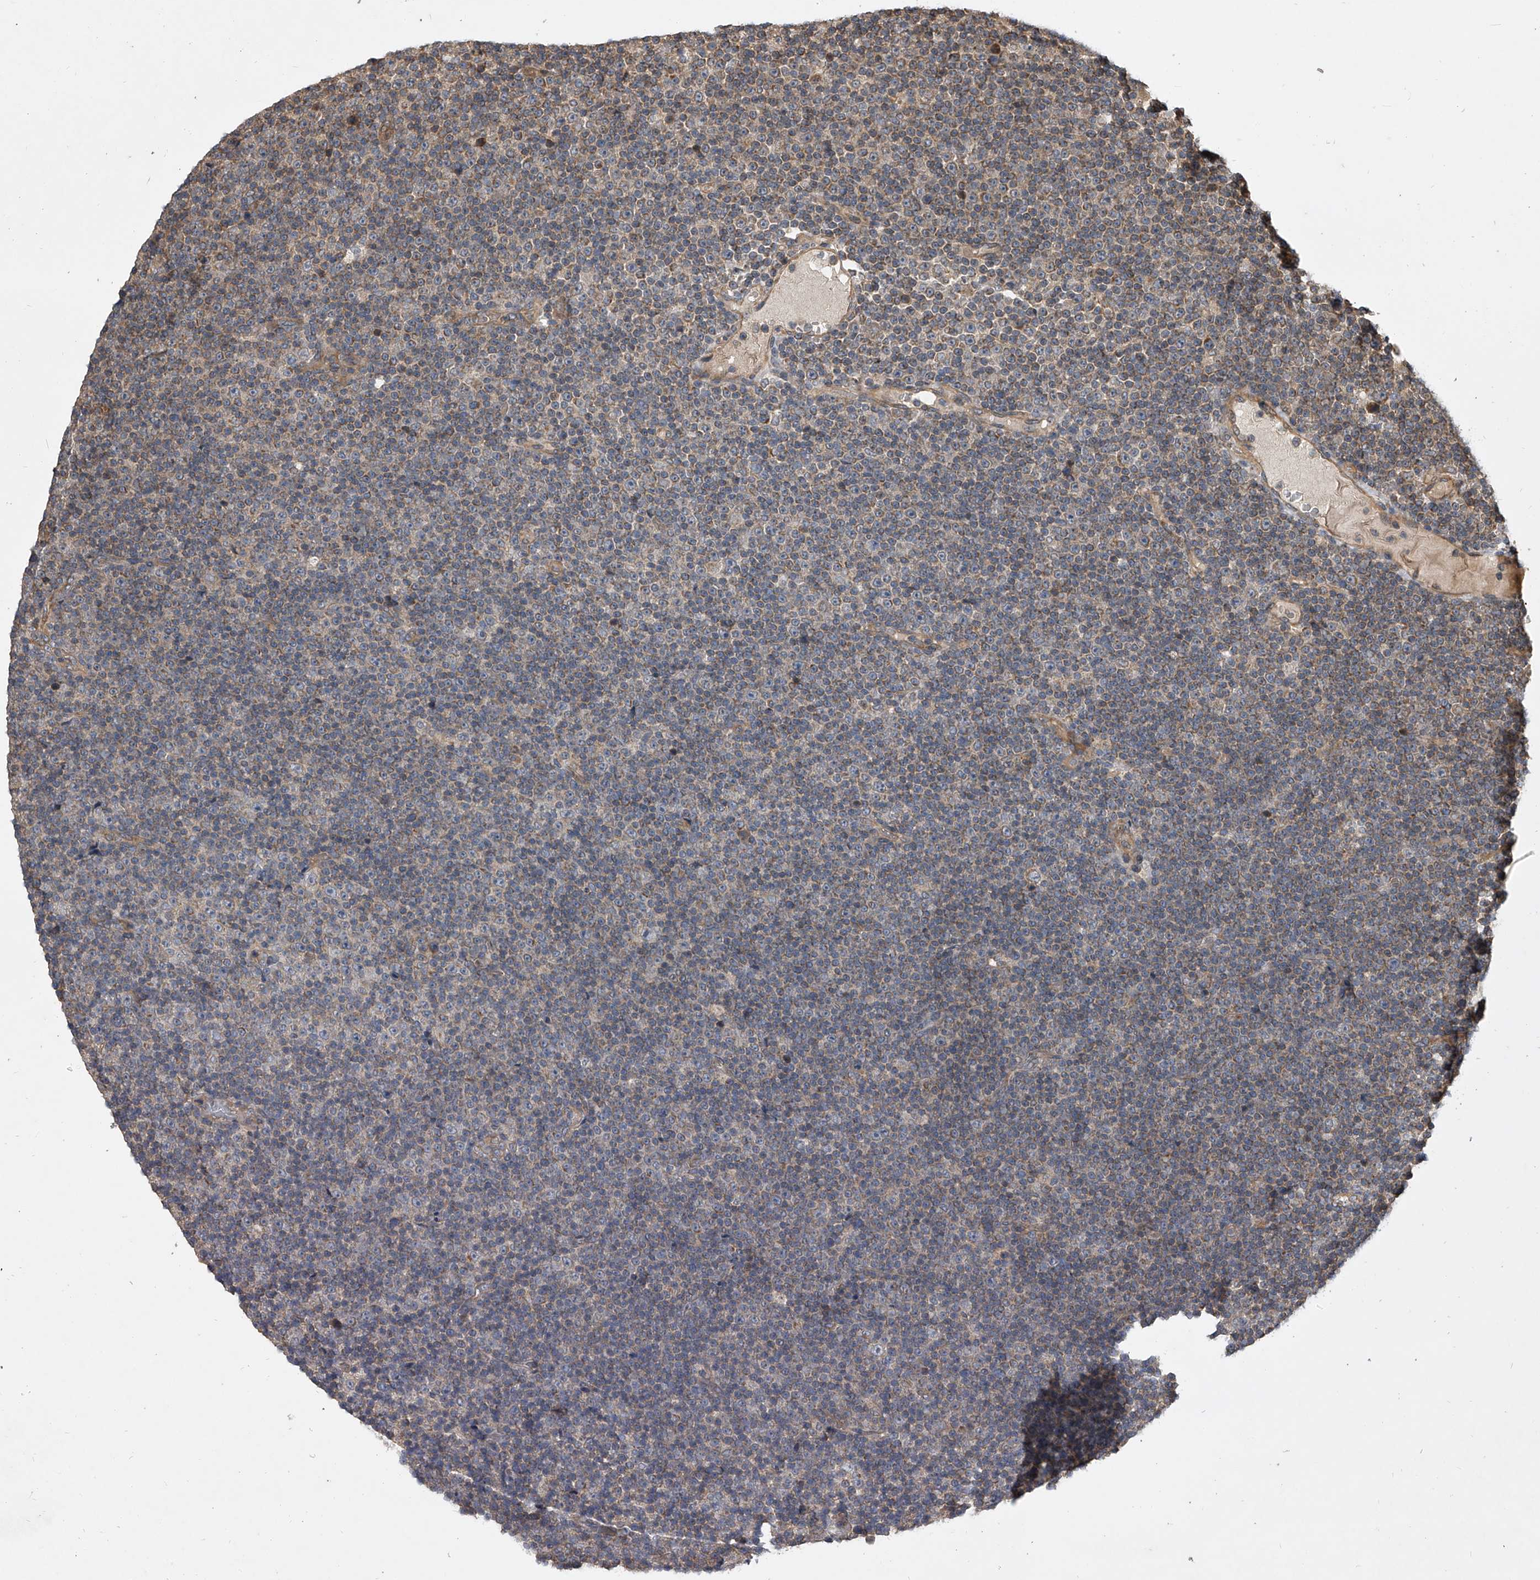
{"staining": {"intensity": "moderate", "quantity": "<25%", "location": "cytoplasmic/membranous"}, "tissue": "lymphoma", "cell_type": "Tumor cells", "image_type": "cancer", "snomed": [{"axis": "morphology", "description": "Malignant lymphoma, non-Hodgkin's type, Low grade"}, {"axis": "topography", "description": "Lymph node"}], "caption": "This photomicrograph reveals low-grade malignant lymphoma, non-Hodgkin's type stained with IHC to label a protein in brown. The cytoplasmic/membranous of tumor cells show moderate positivity for the protein. Nuclei are counter-stained blue.", "gene": "NFS1", "patient": {"sex": "female", "age": 67}}